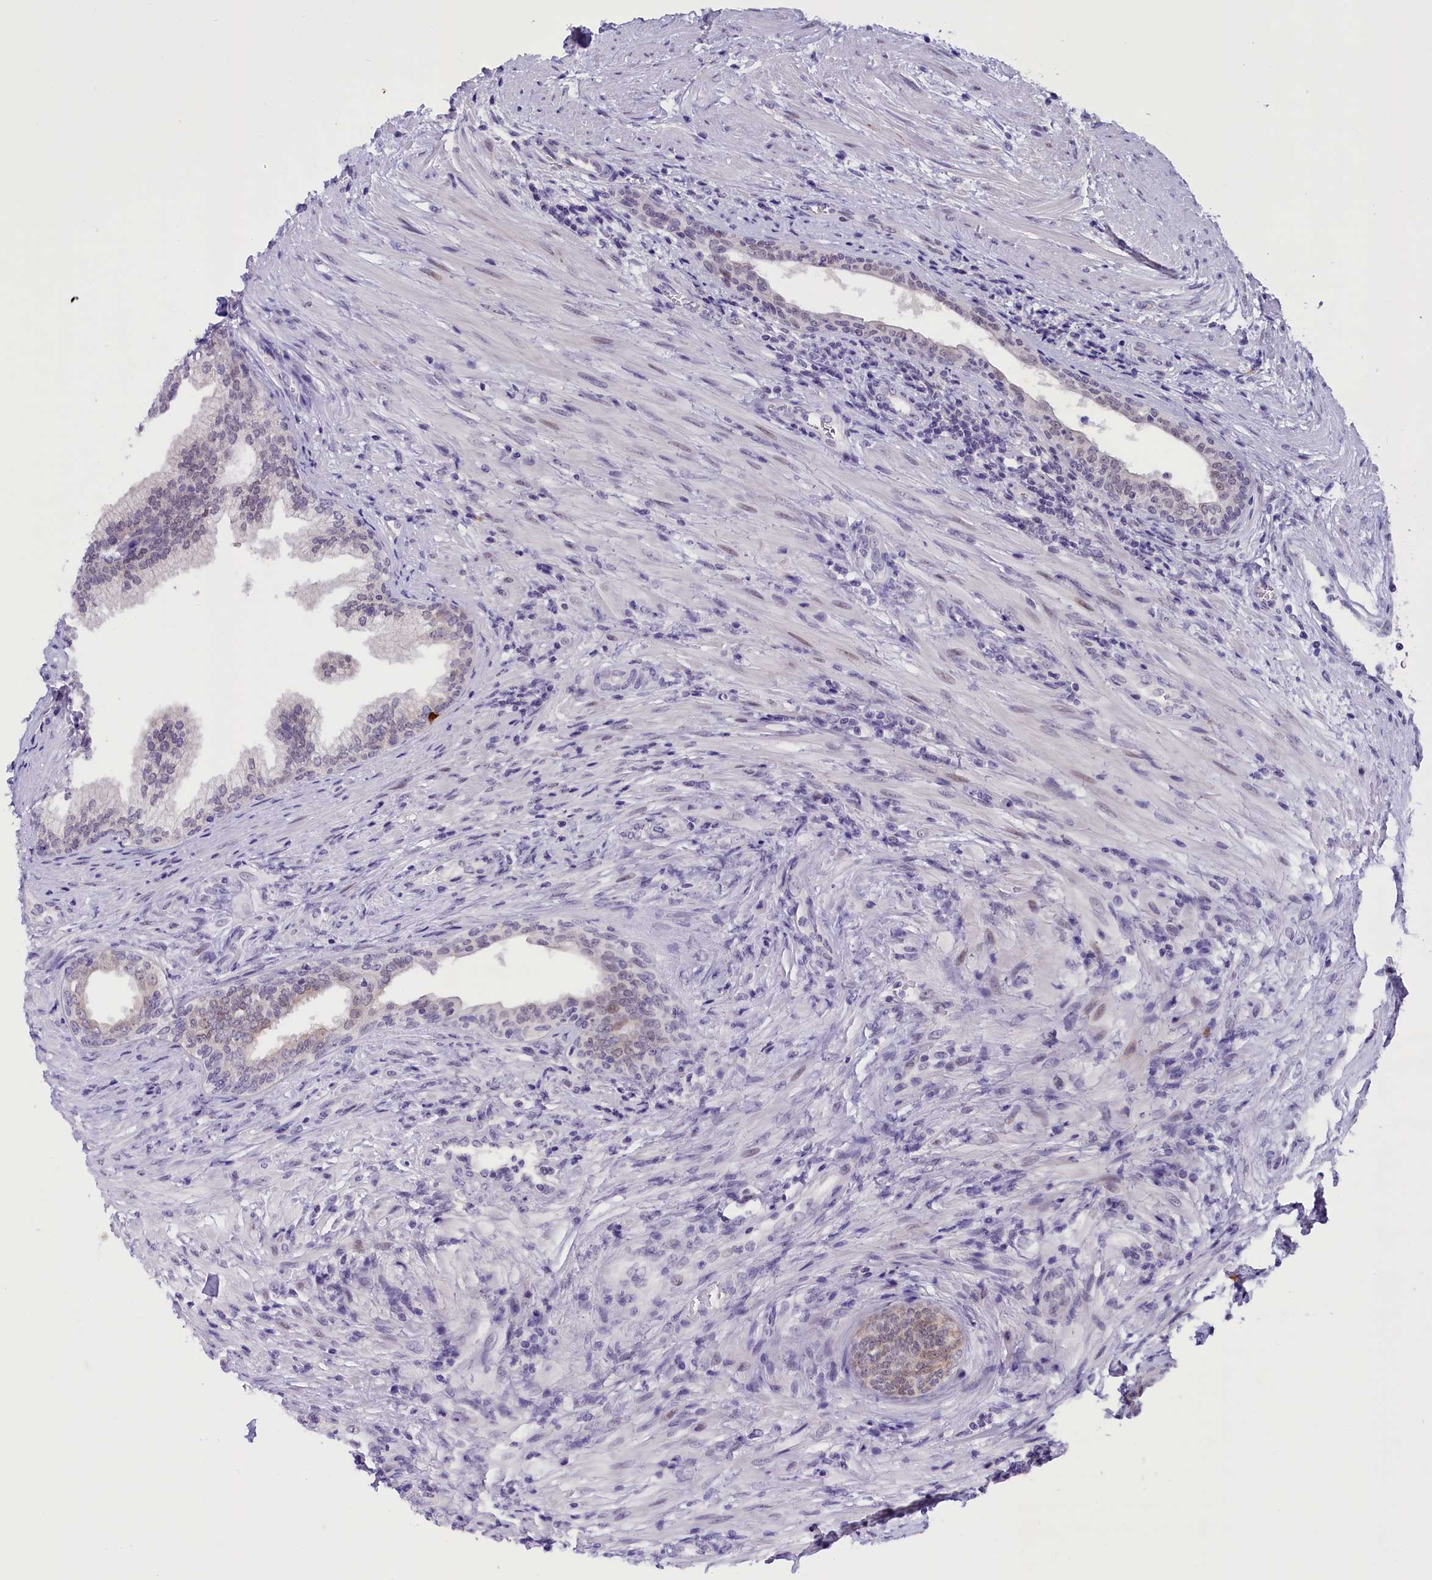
{"staining": {"intensity": "moderate", "quantity": "<25%", "location": "cytoplasmic/membranous,nuclear"}, "tissue": "prostate", "cell_type": "Glandular cells", "image_type": "normal", "snomed": [{"axis": "morphology", "description": "Normal tissue, NOS"}, {"axis": "topography", "description": "Prostate"}], "caption": "The micrograph demonstrates a brown stain indicating the presence of a protein in the cytoplasmic/membranous,nuclear of glandular cells in prostate.", "gene": "OSGEP", "patient": {"sex": "male", "age": 76}}